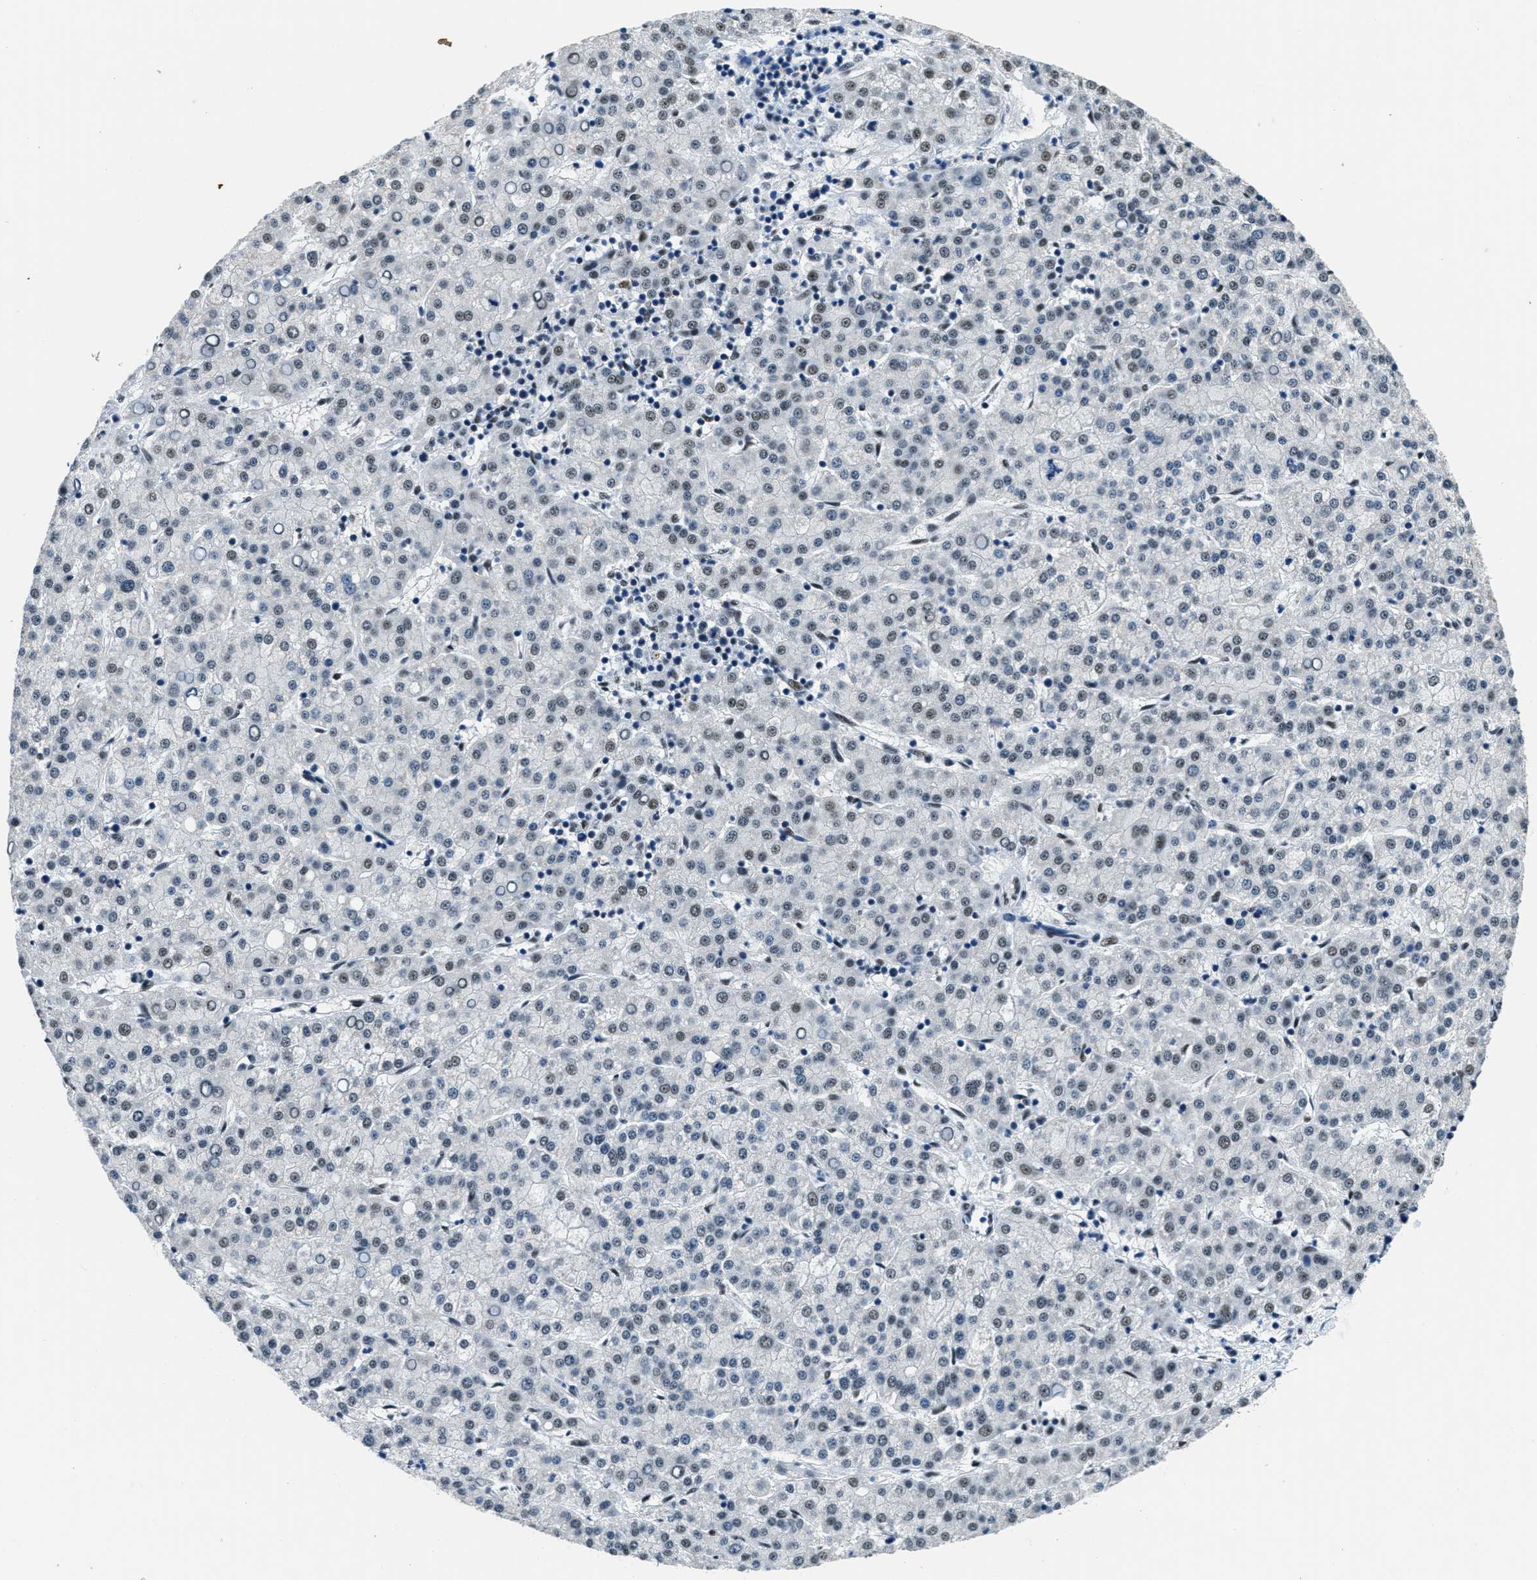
{"staining": {"intensity": "moderate", "quantity": "<25%", "location": "nuclear"}, "tissue": "liver cancer", "cell_type": "Tumor cells", "image_type": "cancer", "snomed": [{"axis": "morphology", "description": "Carcinoma, Hepatocellular, NOS"}, {"axis": "topography", "description": "Liver"}], "caption": "Protein expression by immunohistochemistry (IHC) reveals moderate nuclear positivity in approximately <25% of tumor cells in liver hepatocellular carcinoma. The protein of interest is stained brown, and the nuclei are stained in blue (DAB IHC with brightfield microscopy, high magnification).", "gene": "SSB", "patient": {"sex": "female", "age": 58}}